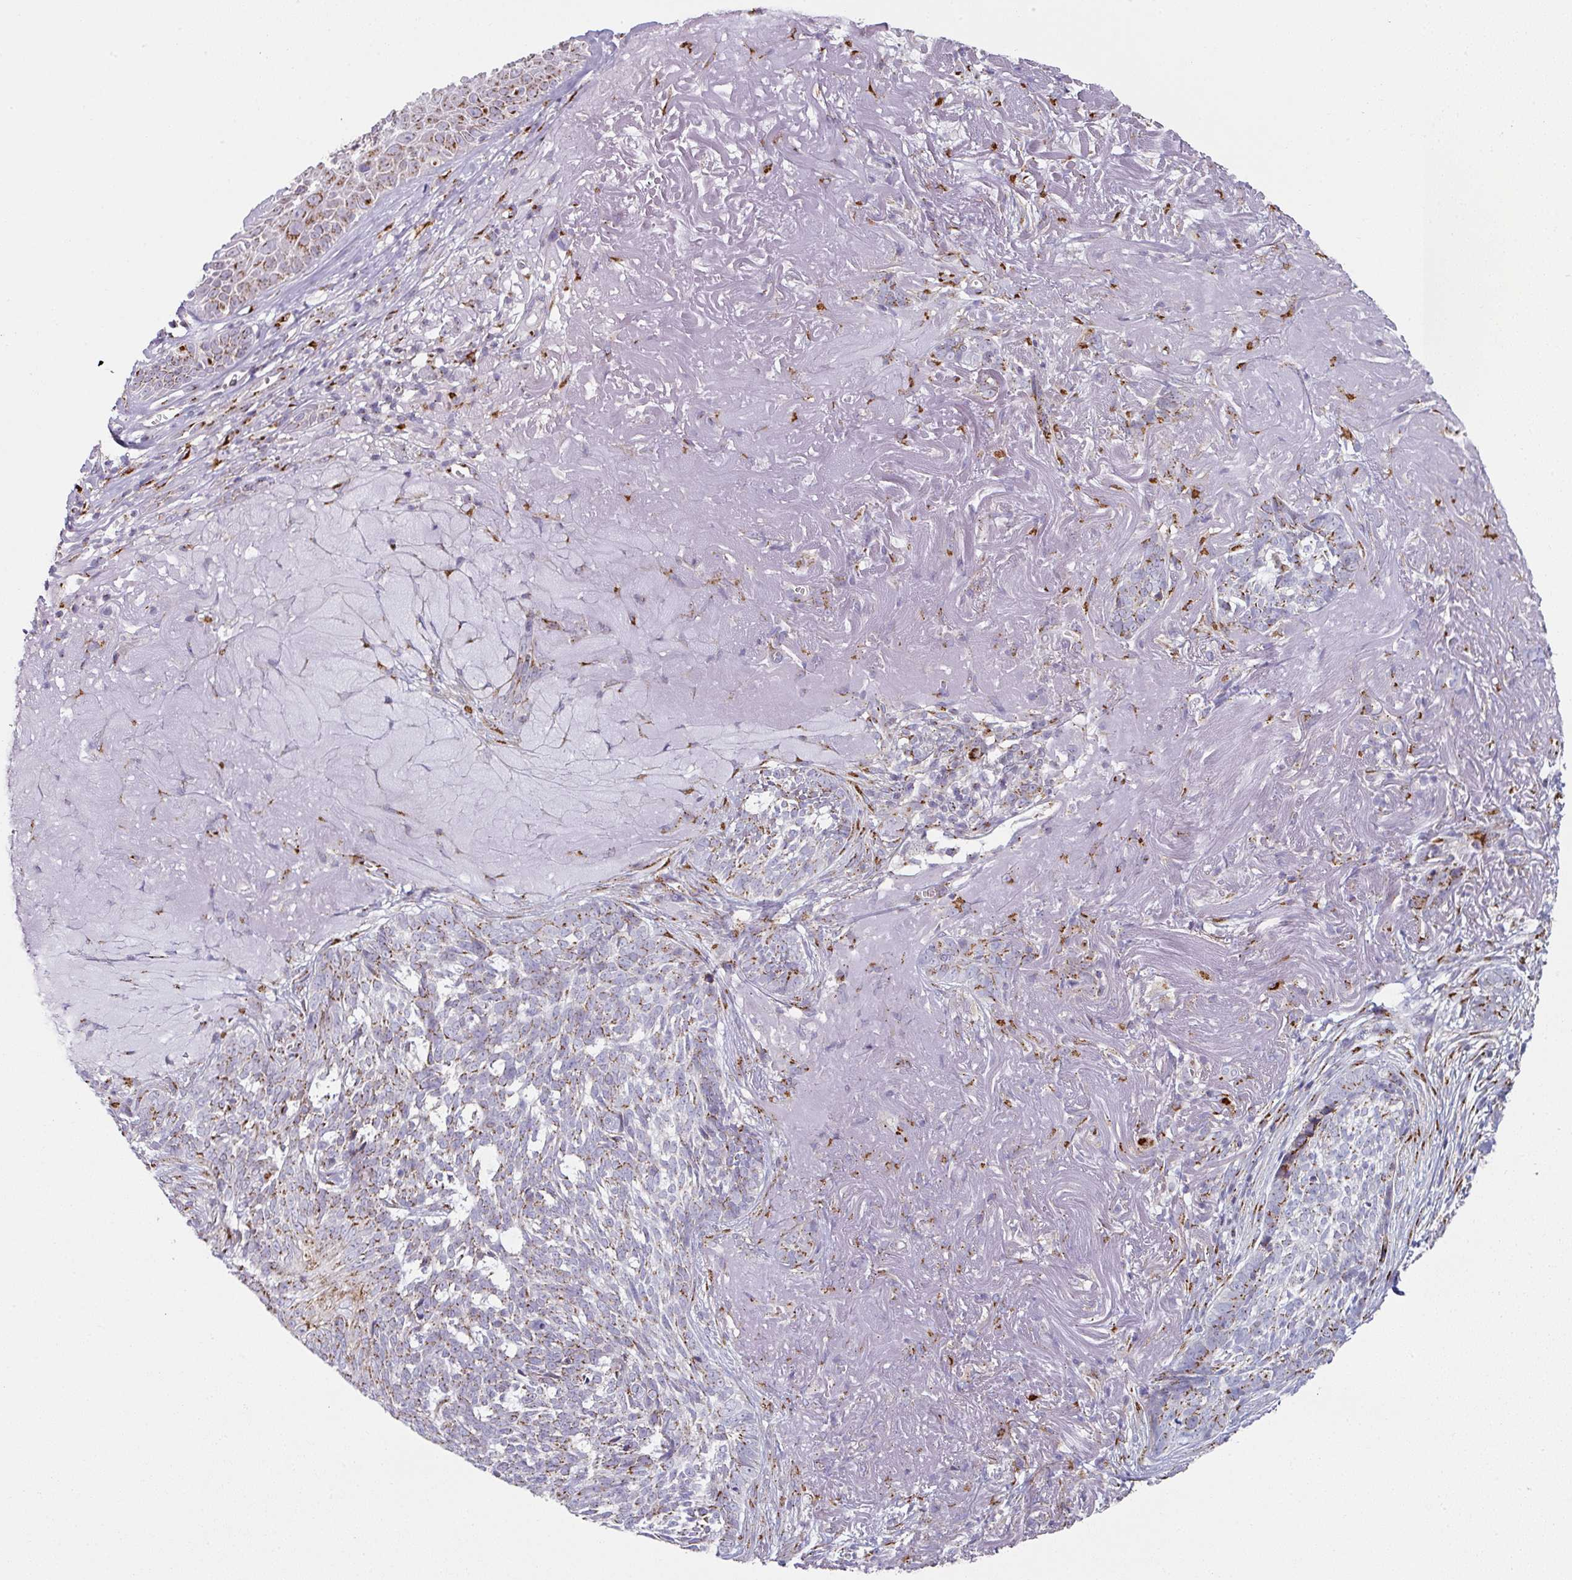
{"staining": {"intensity": "moderate", "quantity": "<25%", "location": "cytoplasmic/membranous"}, "tissue": "skin cancer", "cell_type": "Tumor cells", "image_type": "cancer", "snomed": [{"axis": "morphology", "description": "Basal cell carcinoma"}, {"axis": "topography", "description": "Skin"}, {"axis": "topography", "description": "Skin of face"}], "caption": "Protein staining of skin basal cell carcinoma tissue reveals moderate cytoplasmic/membranous staining in about <25% of tumor cells.", "gene": "CCDC85B", "patient": {"sex": "female", "age": 95}}